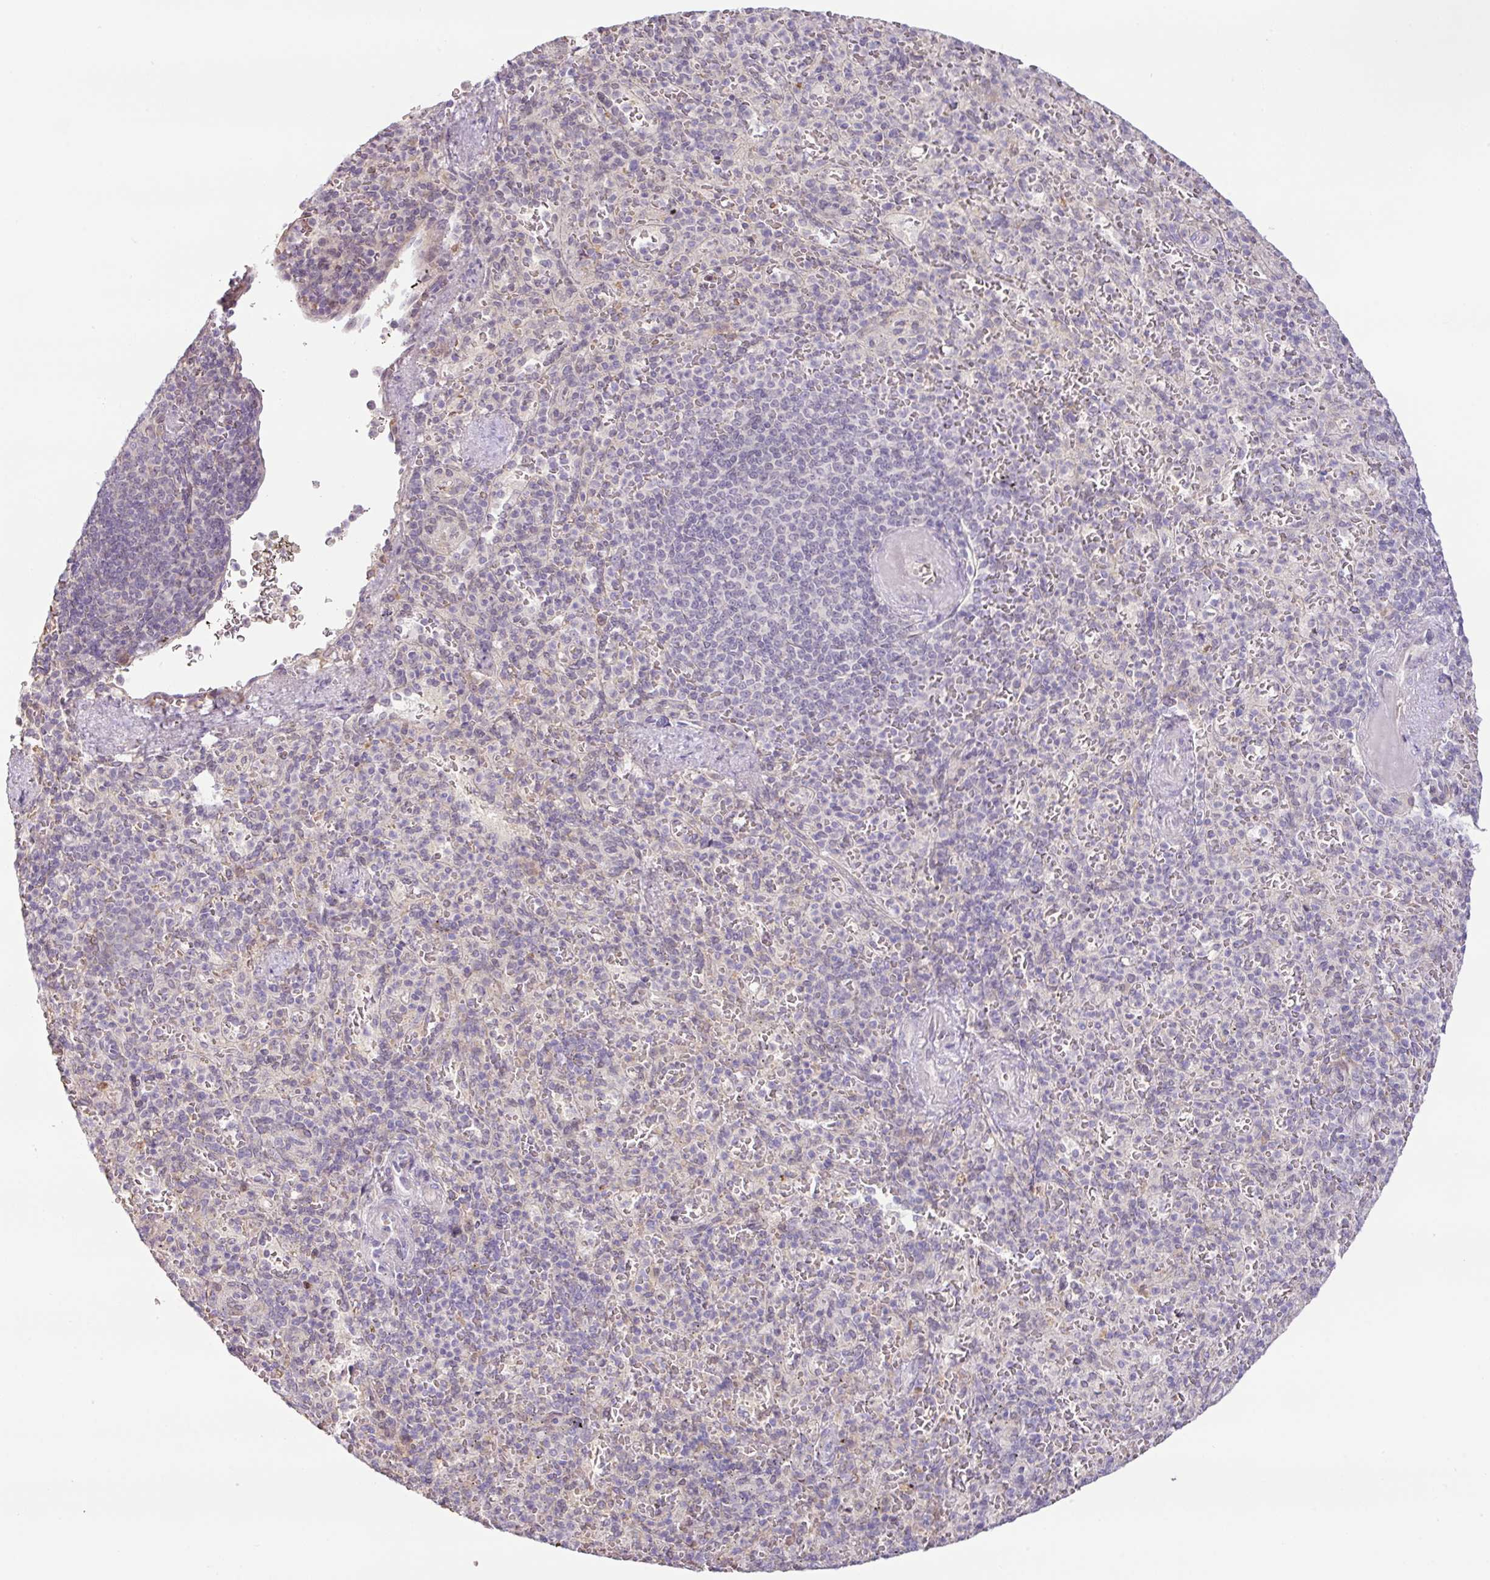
{"staining": {"intensity": "negative", "quantity": "none", "location": "none"}, "tissue": "spleen", "cell_type": "Cells in red pulp", "image_type": "normal", "snomed": [{"axis": "morphology", "description": "Normal tissue, NOS"}, {"axis": "topography", "description": "Spleen"}], "caption": "Immunohistochemistry (IHC) micrograph of benign human spleen stained for a protein (brown), which exhibits no staining in cells in red pulp. (Stains: DAB IHC with hematoxylin counter stain, Microscopy: brightfield microscopy at high magnification).", "gene": "PARP2", "patient": {"sex": "female", "age": 74}}